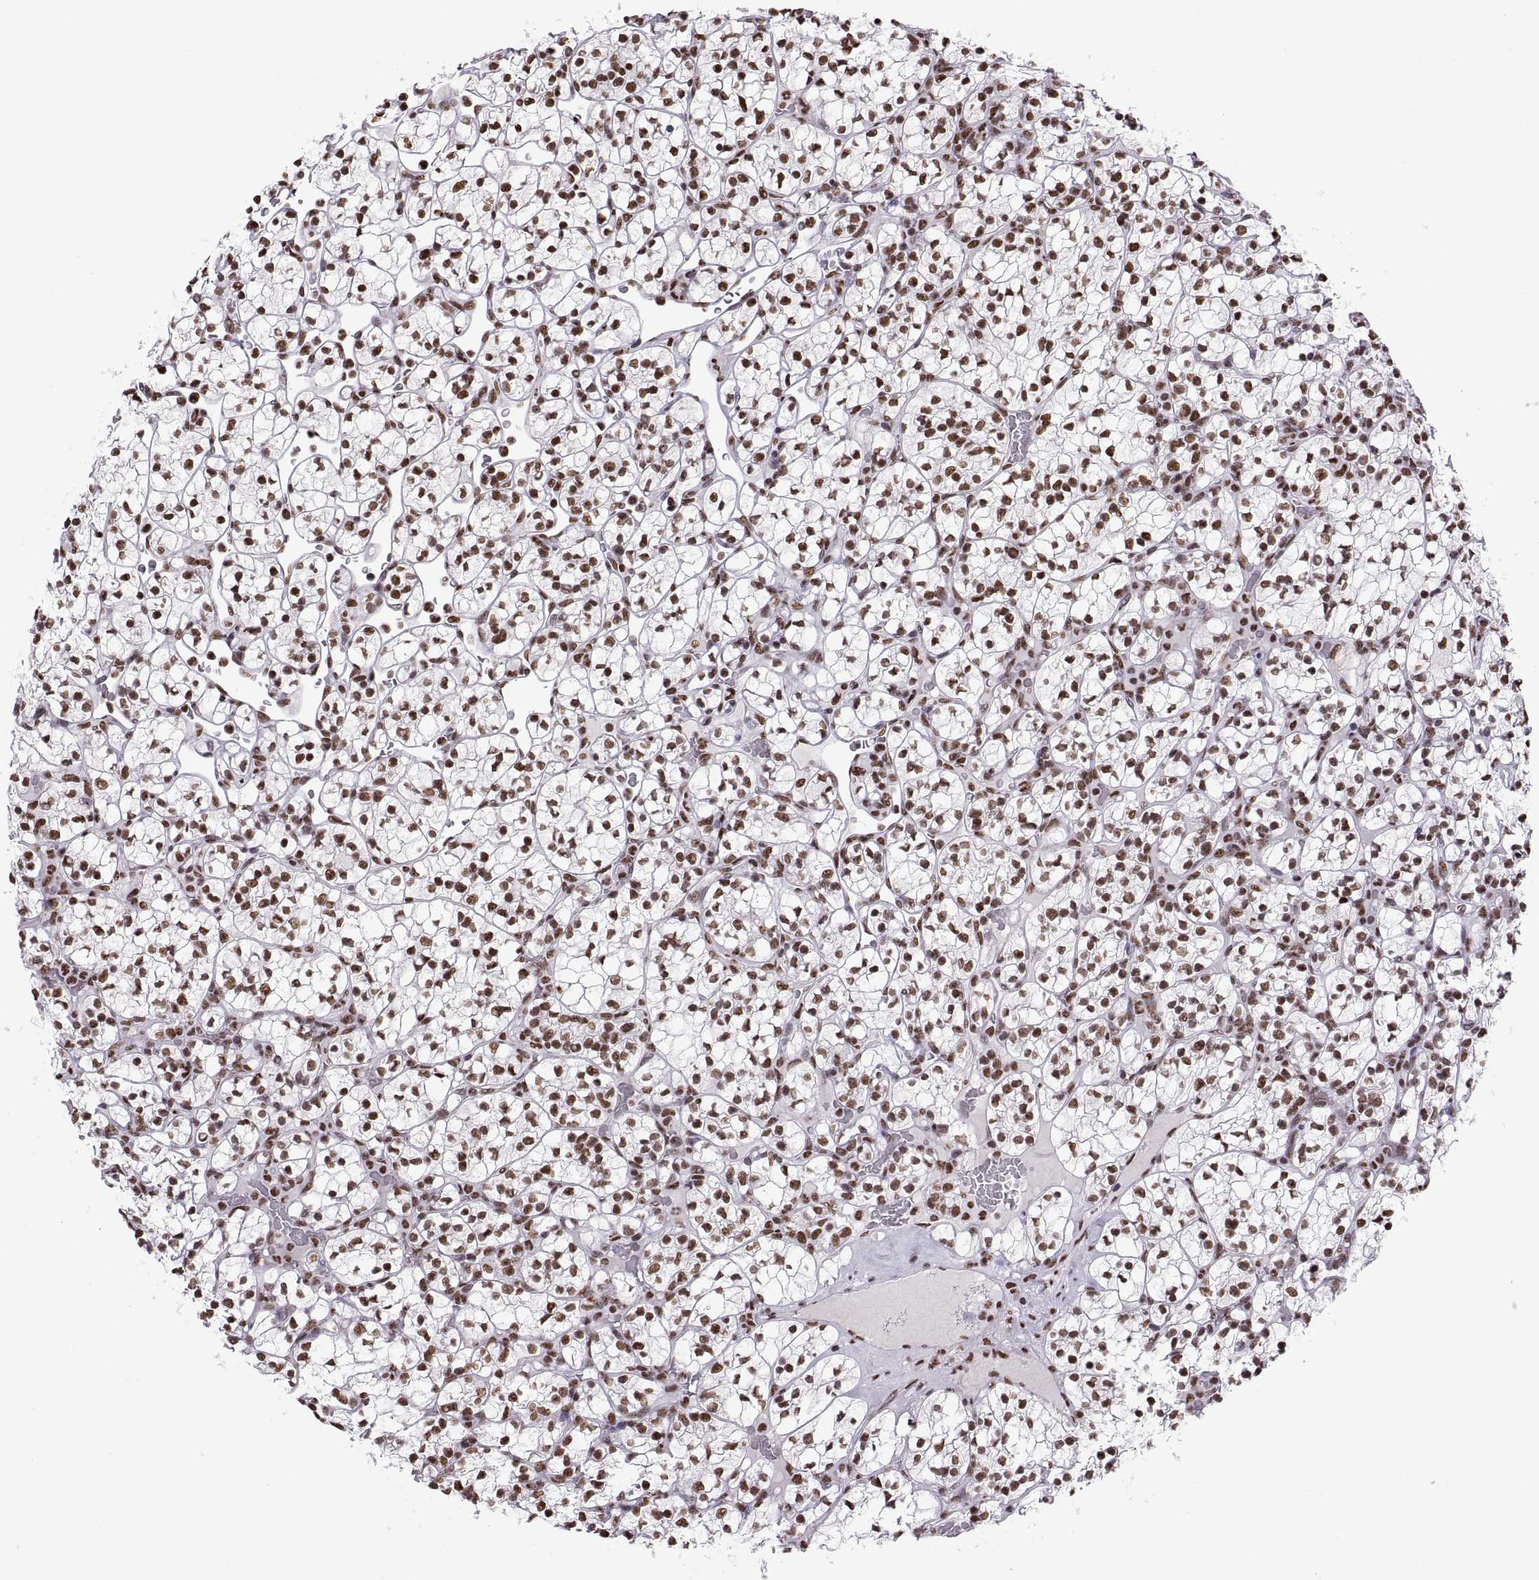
{"staining": {"intensity": "strong", "quantity": ">75%", "location": "nuclear"}, "tissue": "renal cancer", "cell_type": "Tumor cells", "image_type": "cancer", "snomed": [{"axis": "morphology", "description": "Adenocarcinoma, NOS"}, {"axis": "topography", "description": "Kidney"}], "caption": "Renal cancer (adenocarcinoma) stained with immunohistochemistry displays strong nuclear staining in about >75% of tumor cells.", "gene": "SNAI1", "patient": {"sex": "female", "age": 89}}